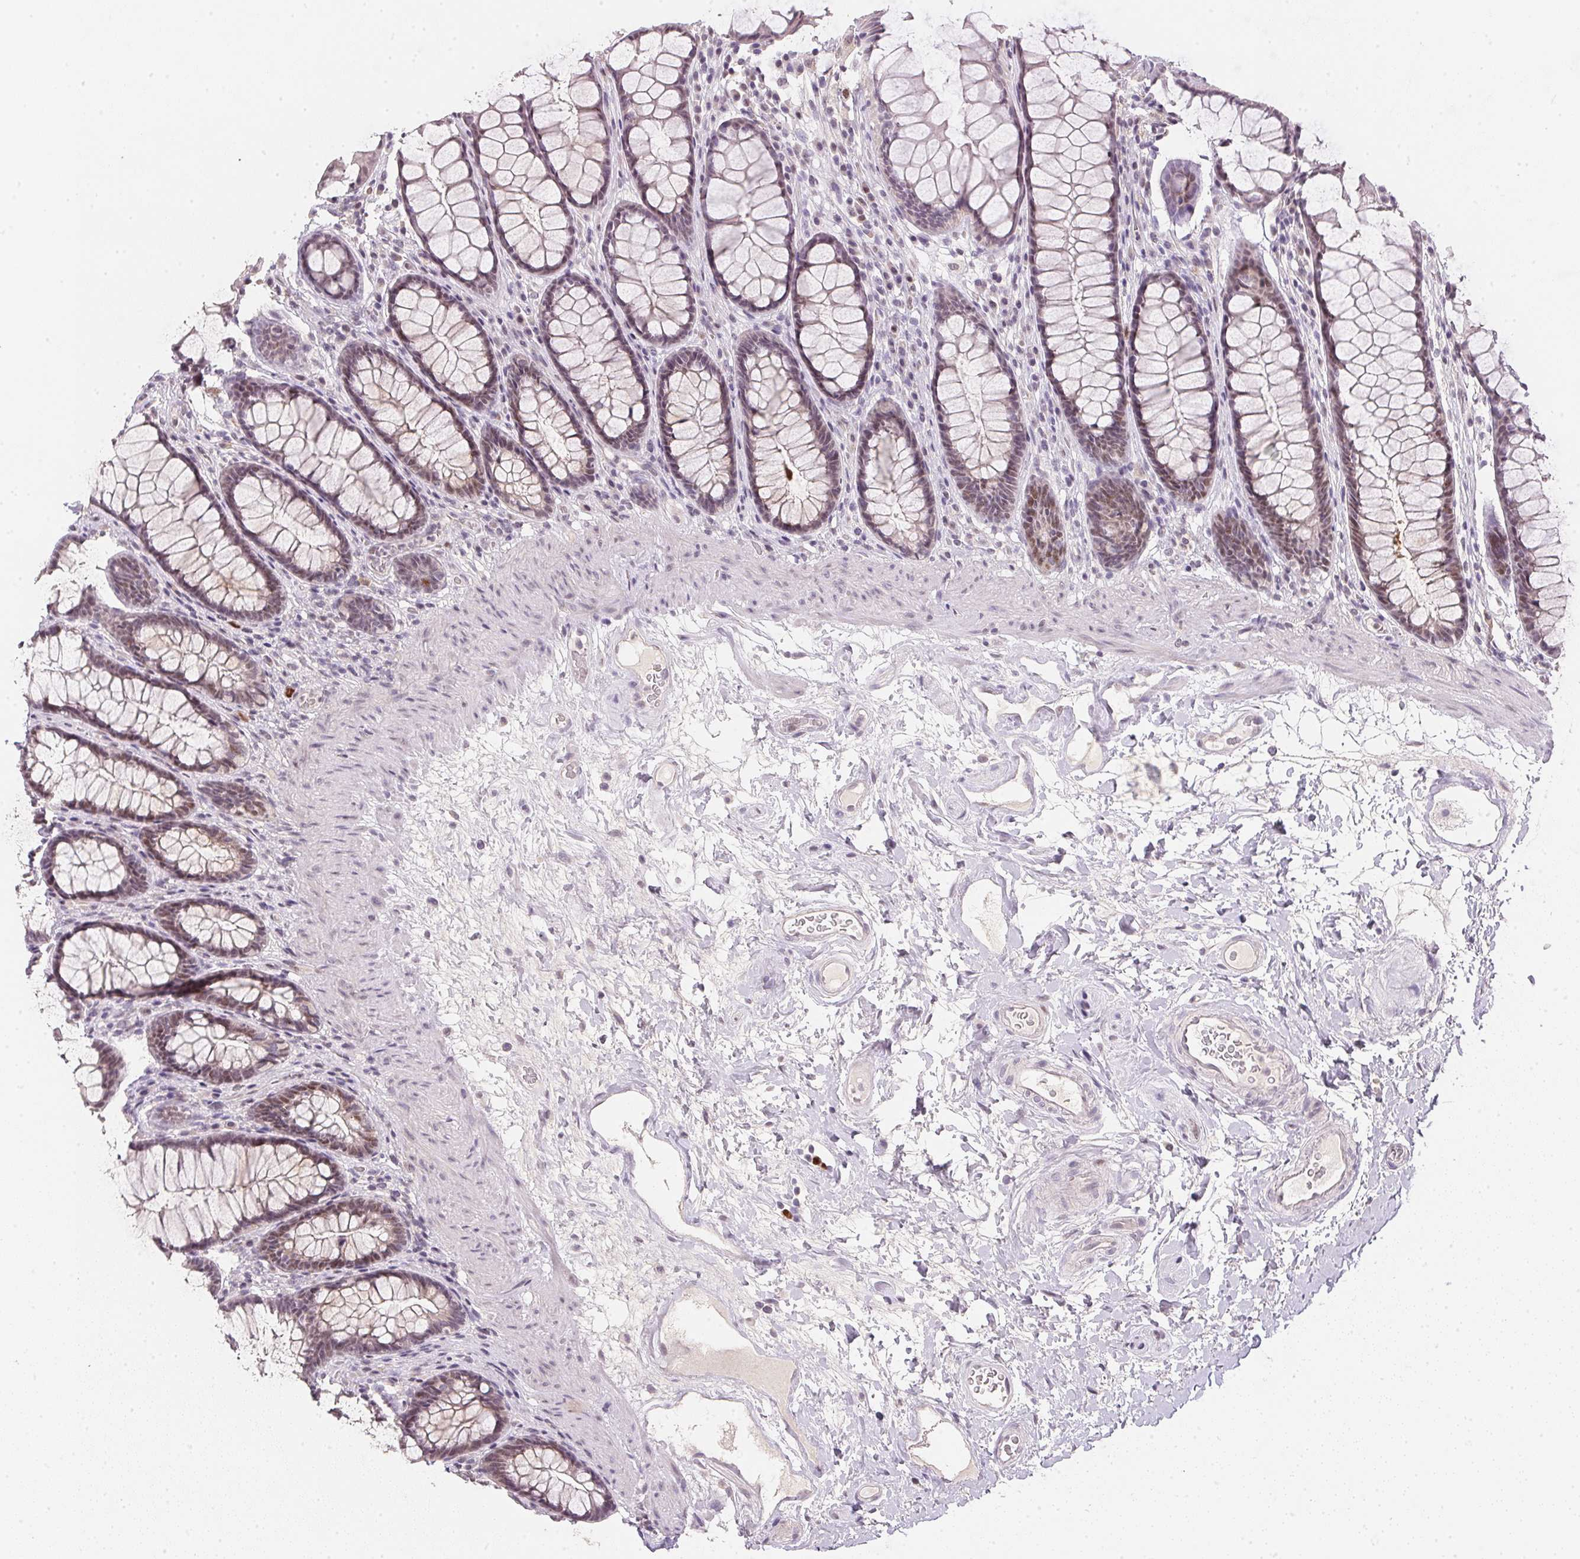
{"staining": {"intensity": "weak", "quantity": "25%-75%", "location": "nuclear"}, "tissue": "rectum", "cell_type": "Glandular cells", "image_type": "normal", "snomed": [{"axis": "morphology", "description": "Normal tissue, NOS"}, {"axis": "topography", "description": "Rectum"}], "caption": "The histopathology image shows immunohistochemical staining of unremarkable rectum. There is weak nuclear staining is seen in about 25%-75% of glandular cells.", "gene": "POLR3G", "patient": {"sex": "male", "age": 72}}